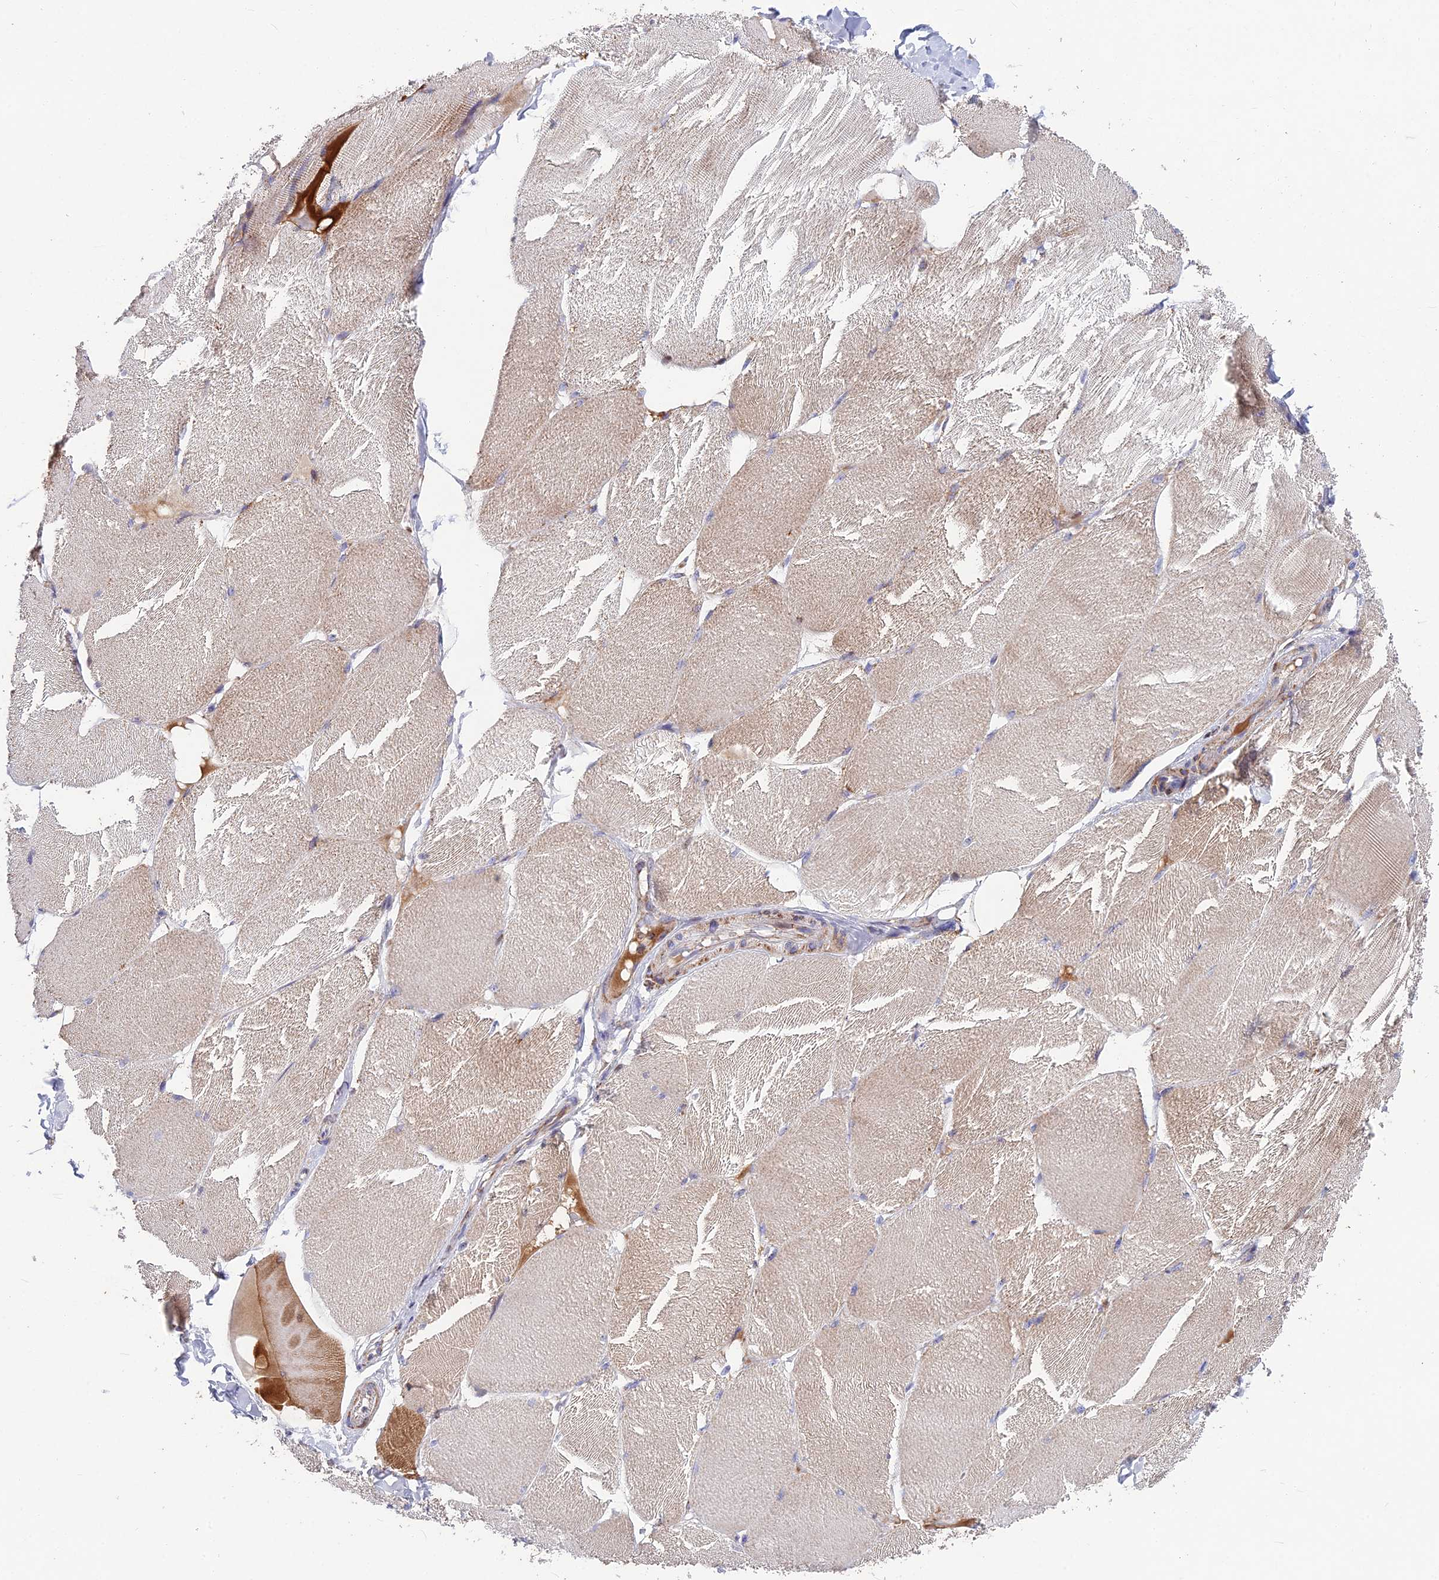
{"staining": {"intensity": "moderate", "quantity": "25%-75%", "location": "cytoplasmic/membranous"}, "tissue": "skeletal muscle", "cell_type": "Myocytes", "image_type": "normal", "snomed": [{"axis": "morphology", "description": "Normal tissue, NOS"}, {"axis": "topography", "description": "Skin"}, {"axis": "topography", "description": "Skeletal muscle"}], "caption": "IHC micrograph of normal skeletal muscle stained for a protein (brown), which displays medium levels of moderate cytoplasmic/membranous positivity in about 25%-75% of myocytes.", "gene": "CS", "patient": {"sex": "male", "age": 83}}